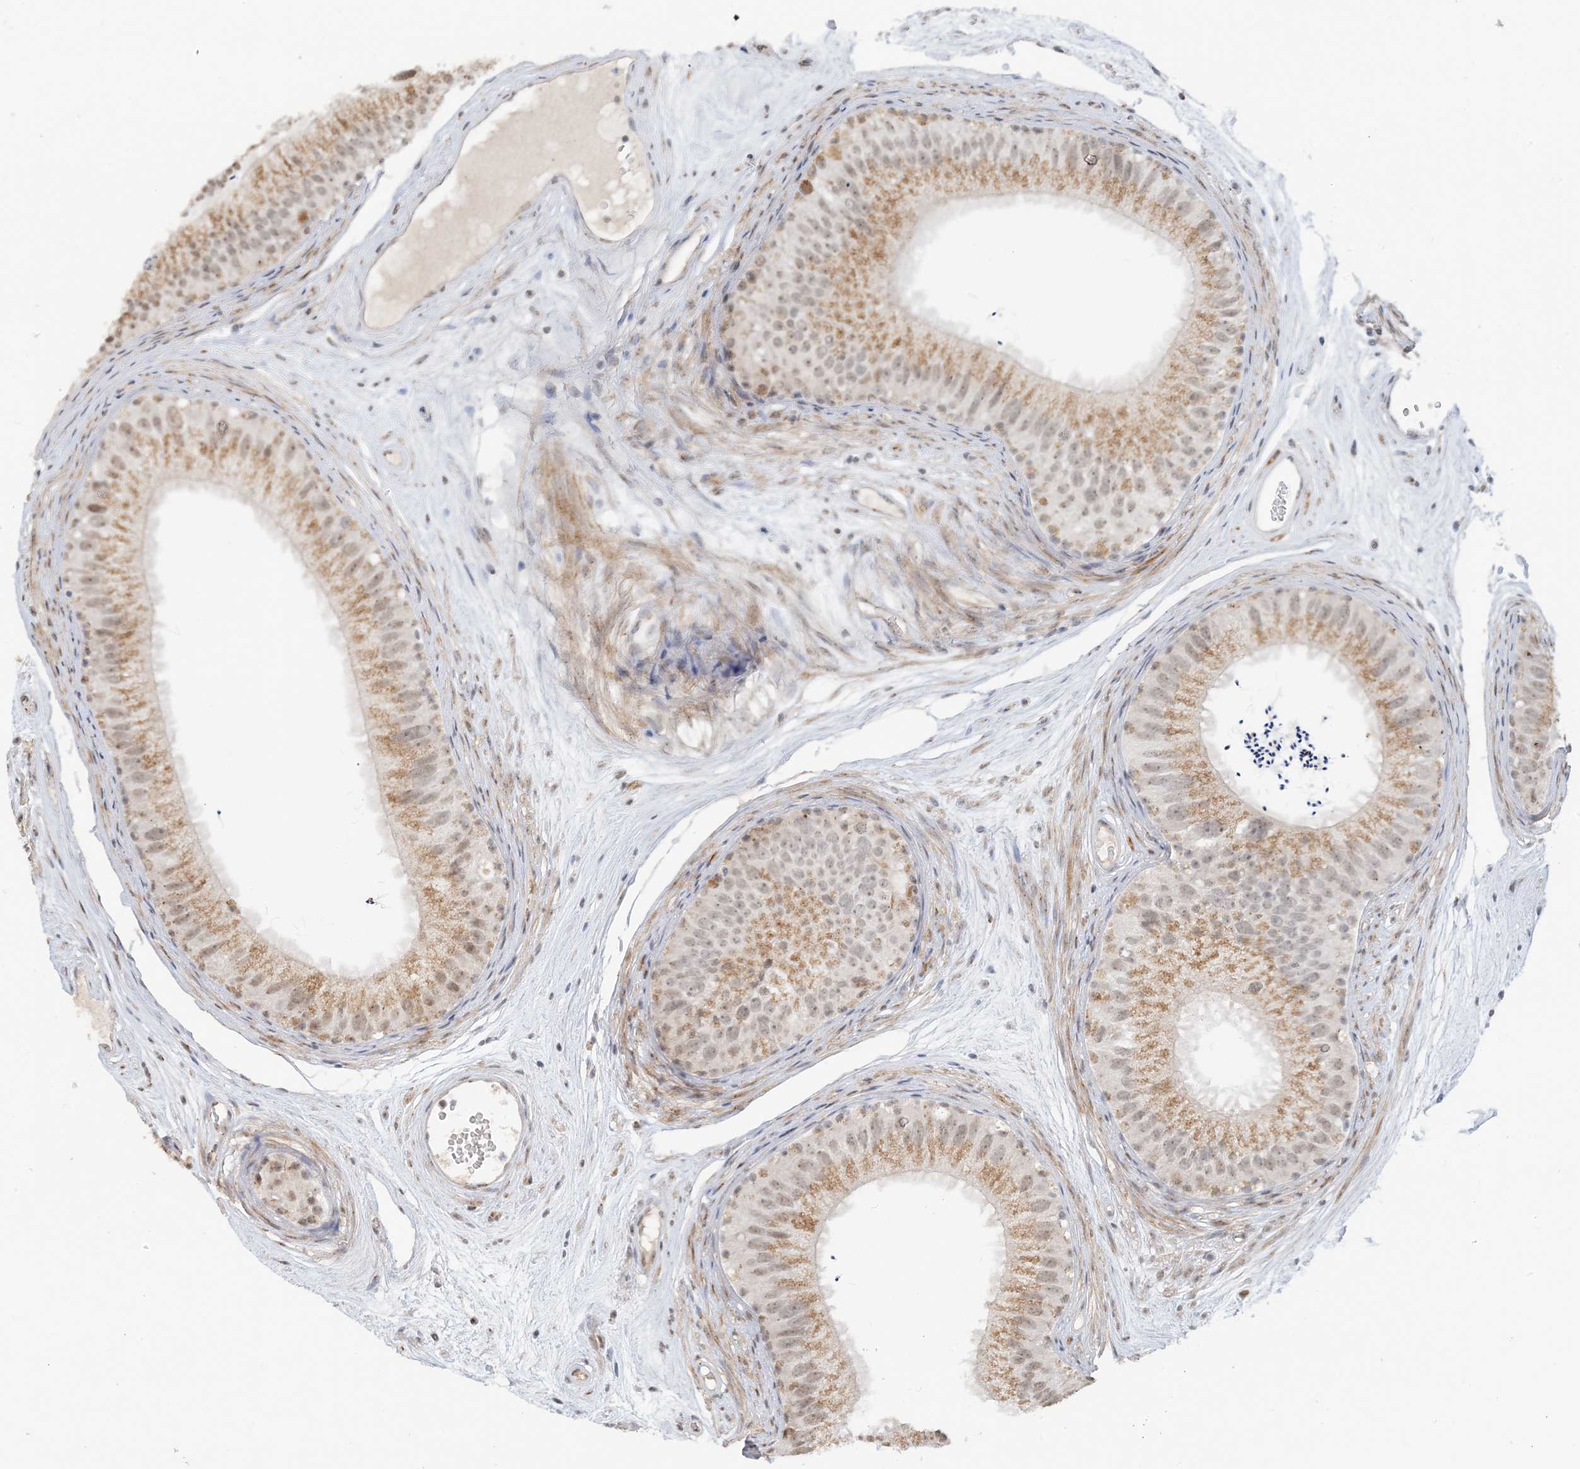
{"staining": {"intensity": "moderate", "quantity": "25%-75%", "location": "cytoplasmic/membranous"}, "tissue": "epididymis", "cell_type": "Glandular cells", "image_type": "normal", "snomed": [{"axis": "morphology", "description": "Normal tissue, NOS"}, {"axis": "topography", "description": "Epididymis"}], "caption": "Immunohistochemistry (DAB) staining of unremarkable epididymis displays moderate cytoplasmic/membranous protein positivity in approximately 25%-75% of glandular cells.", "gene": "ZCCHC4", "patient": {"sex": "male", "age": 77}}